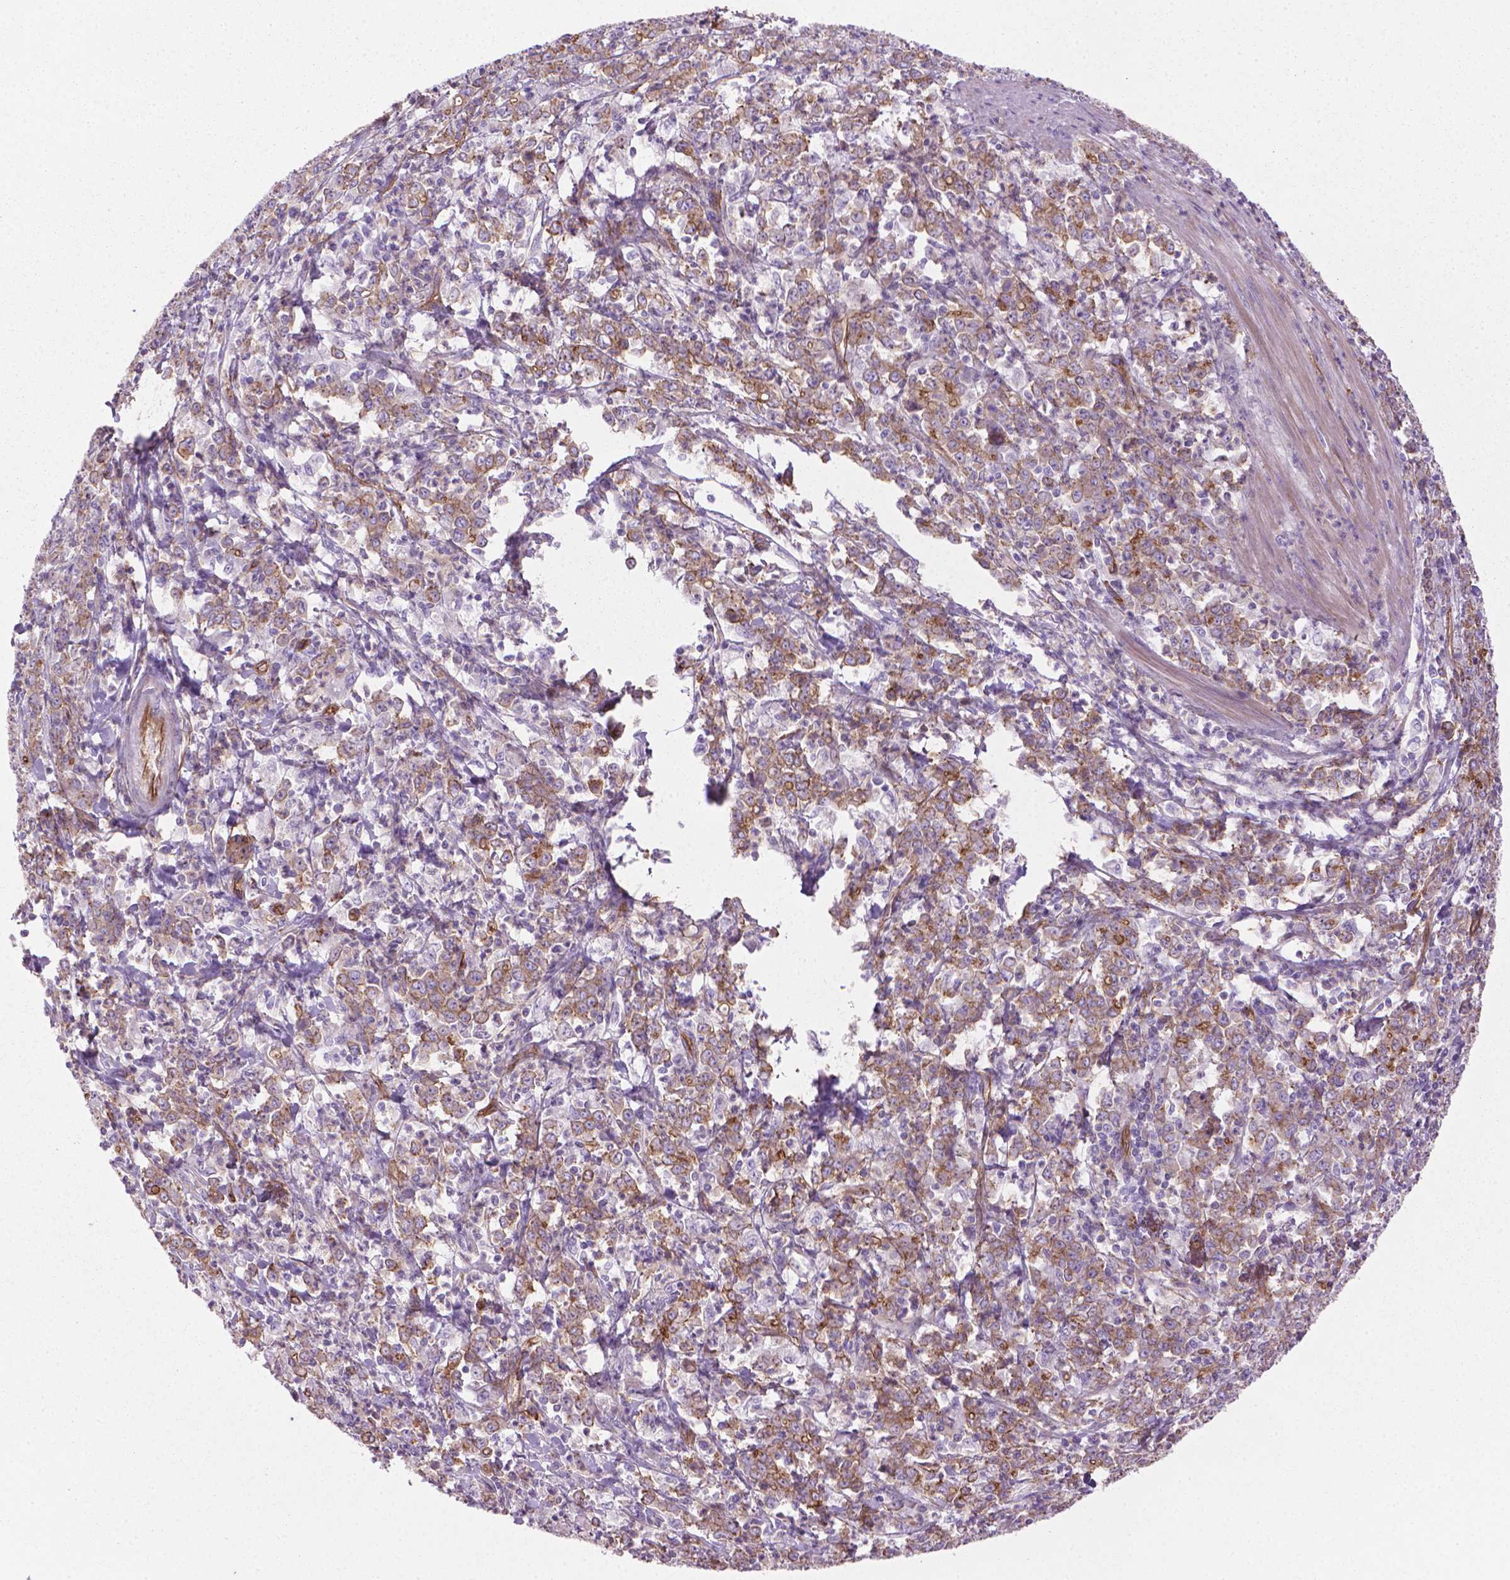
{"staining": {"intensity": "moderate", "quantity": ">75%", "location": "cytoplasmic/membranous"}, "tissue": "stomach cancer", "cell_type": "Tumor cells", "image_type": "cancer", "snomed": [{"axis": "morphology", "description": "Adenocarcinoma, NOS"}, {"axis": "topography", "description": "Stomach, lower"}], "caption": "The image reveals immunohistochemical staining of stomach cancer (adenocarcinoma). There is moderate cytoplasmic/membranous positivity is seen in approximately >75% of tumor cells.", "gene": "TENT5A", "patient": {"sex": "female", "age": 71}}